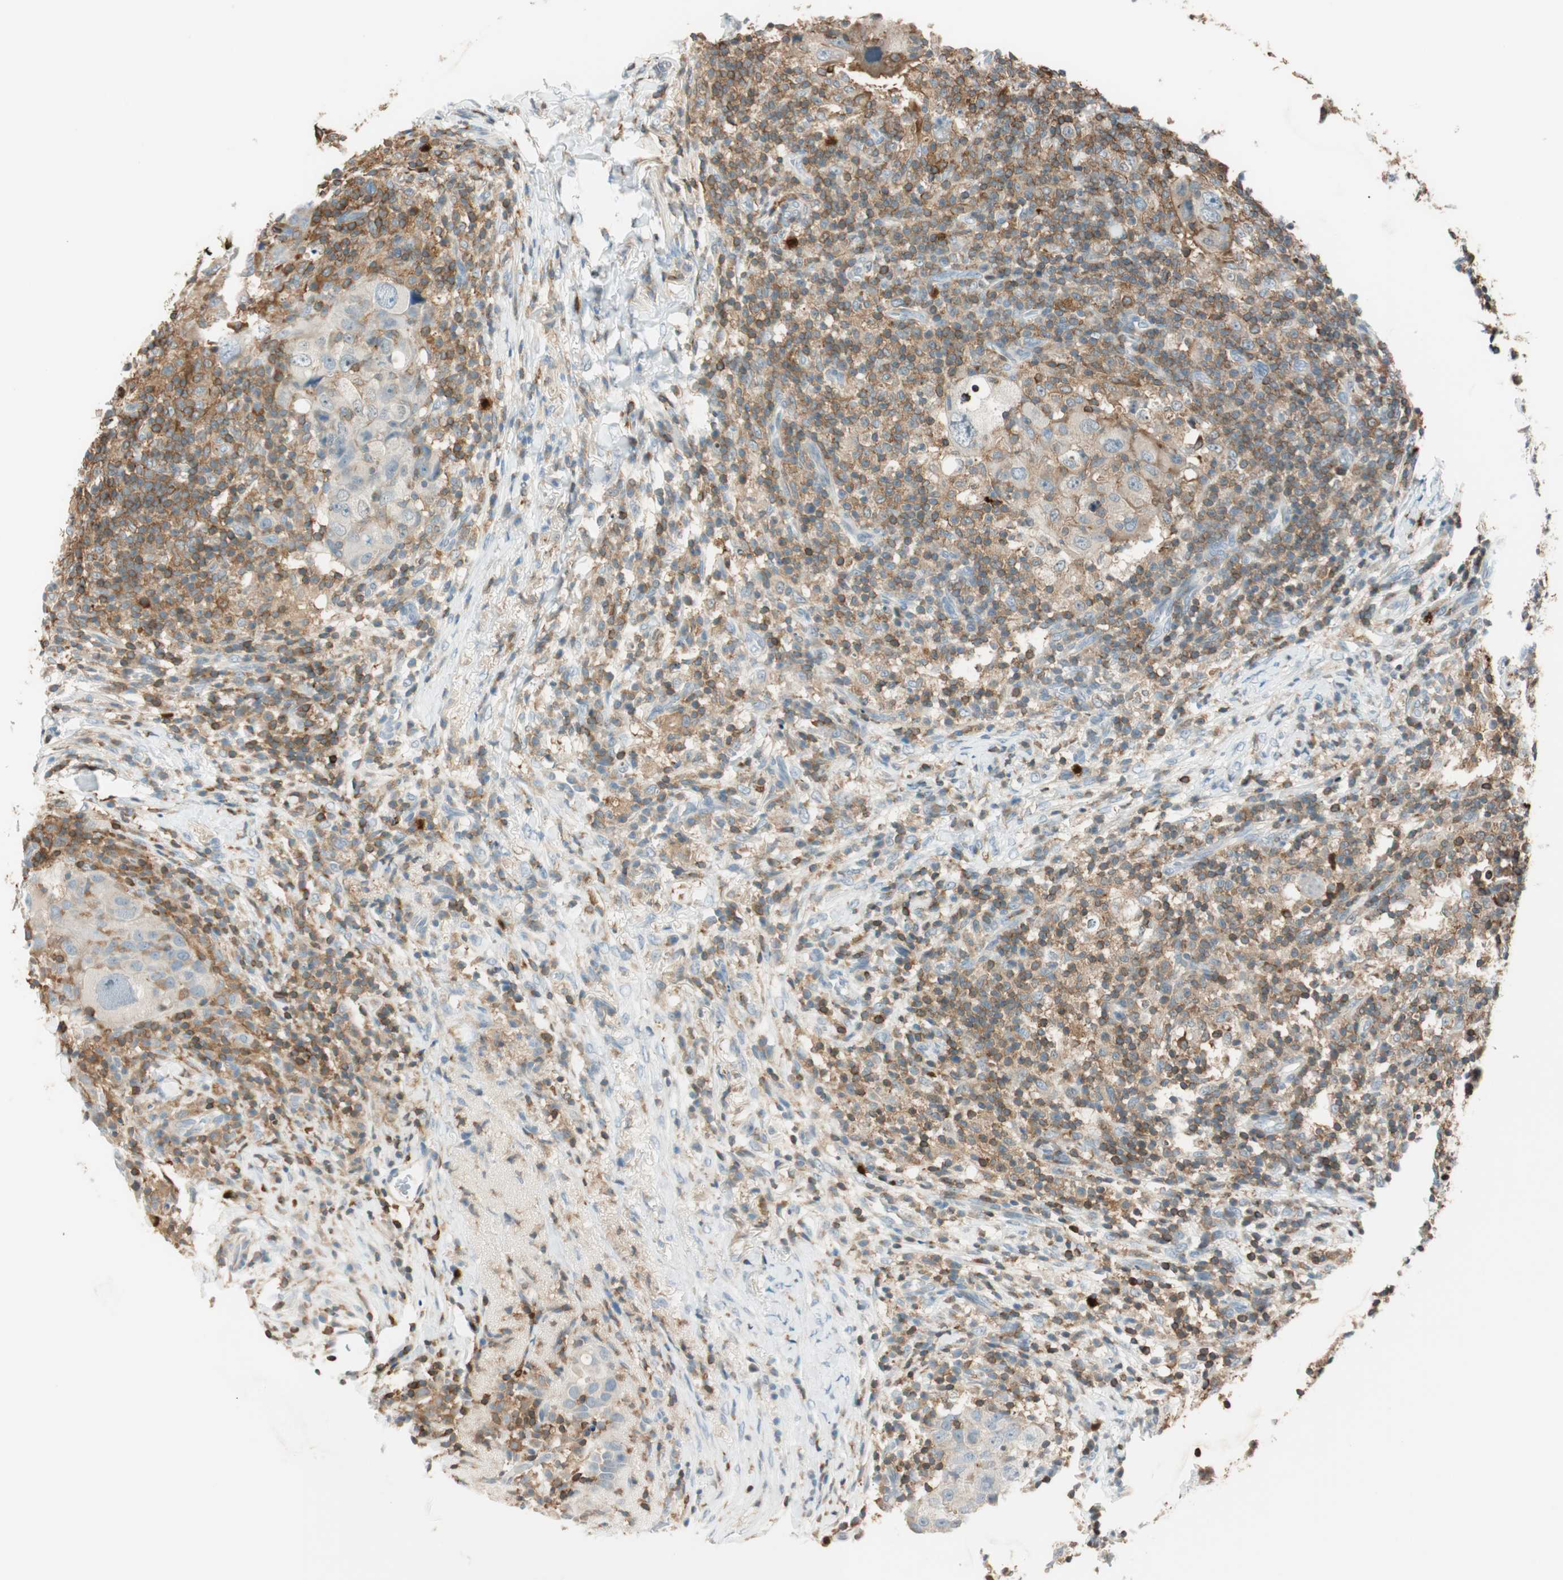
{"staining": {"intensity": "moderate", "quantity": "25%-75%", "location": "cytoplasmic/membranous"}, "tissue": "breast cancer", "cell_type": "Tumor cells", "image_type": "cancer", "snomed": [{"axis": "morphology", "description": "Duct carcinoma"}, {"axis": "topography", "description": "Breast"}], "caption": "Protein analysis of breast invasive ductal carcinoma tissue exhibits moderate cytoplasmic/membranous positivity in about 25%-75% of tumor cells. (DAB IHC with brightfield microscopy, high magnification).", "gene": "HPGD", "patient": {"sex": "female", "age": 37}}